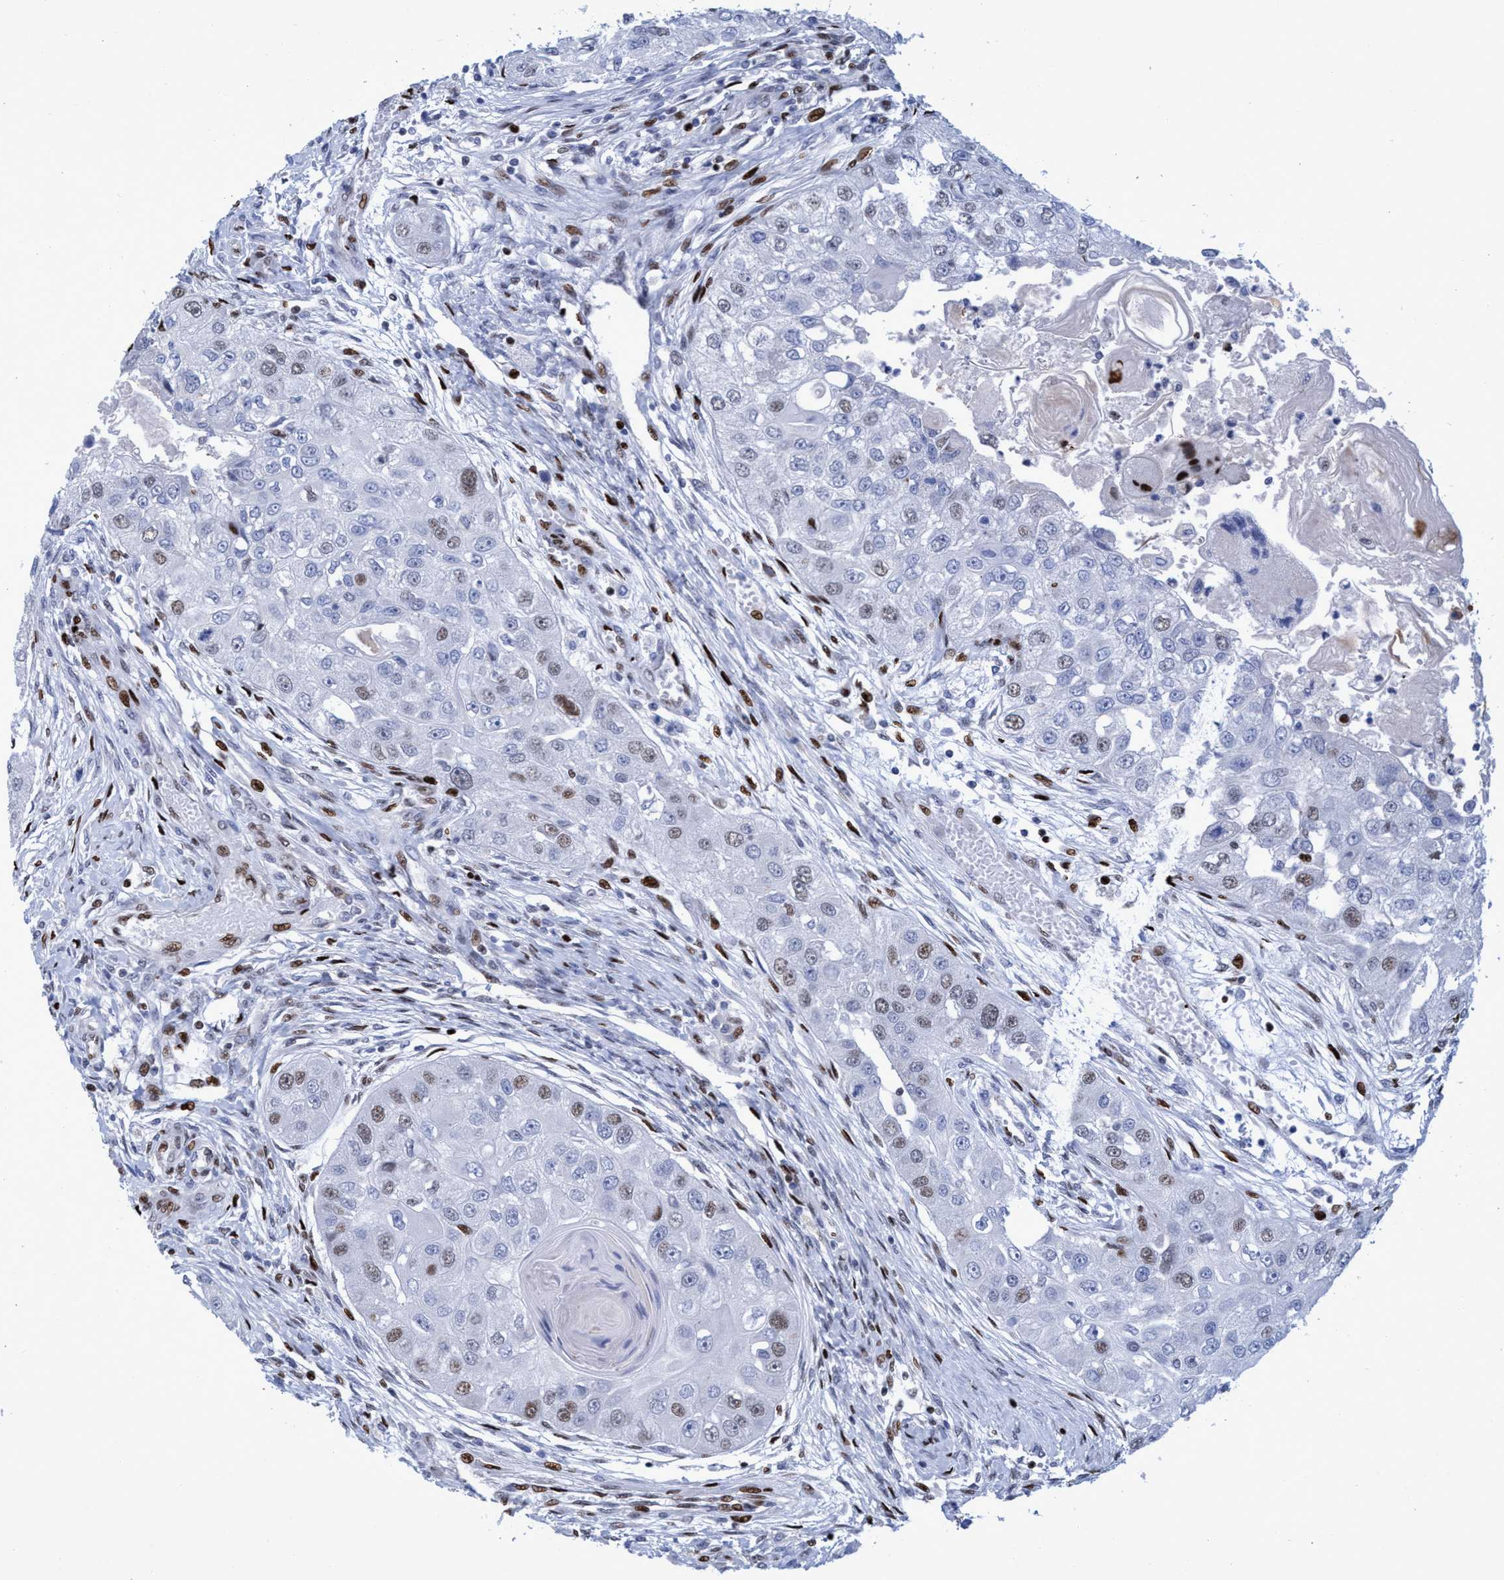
{"staining": {"intensity": "weak", "quantity": "<25%", "location": "nuclear"}, "tissue": "head and neck cancer", "cell_type": "Tumor cells", "image_type": "cancer", "snomed": [{"axis": "morphology", "description": "Normal tissue, NOS"}, {"axis": "morphology", "description": "Squamous cell carcinoma, NOS"}, {"axis": "topography", "description": "Skeletal muscle"}, {"axis": "topography", "description": "Head-Neck"}], "caption": "Head and neck cancer was stained to show a protein in brown. There is no significant positivity in tumor cells.", "gene": "R3HCC1", "patient": {"sex": "male", "age": 51}}